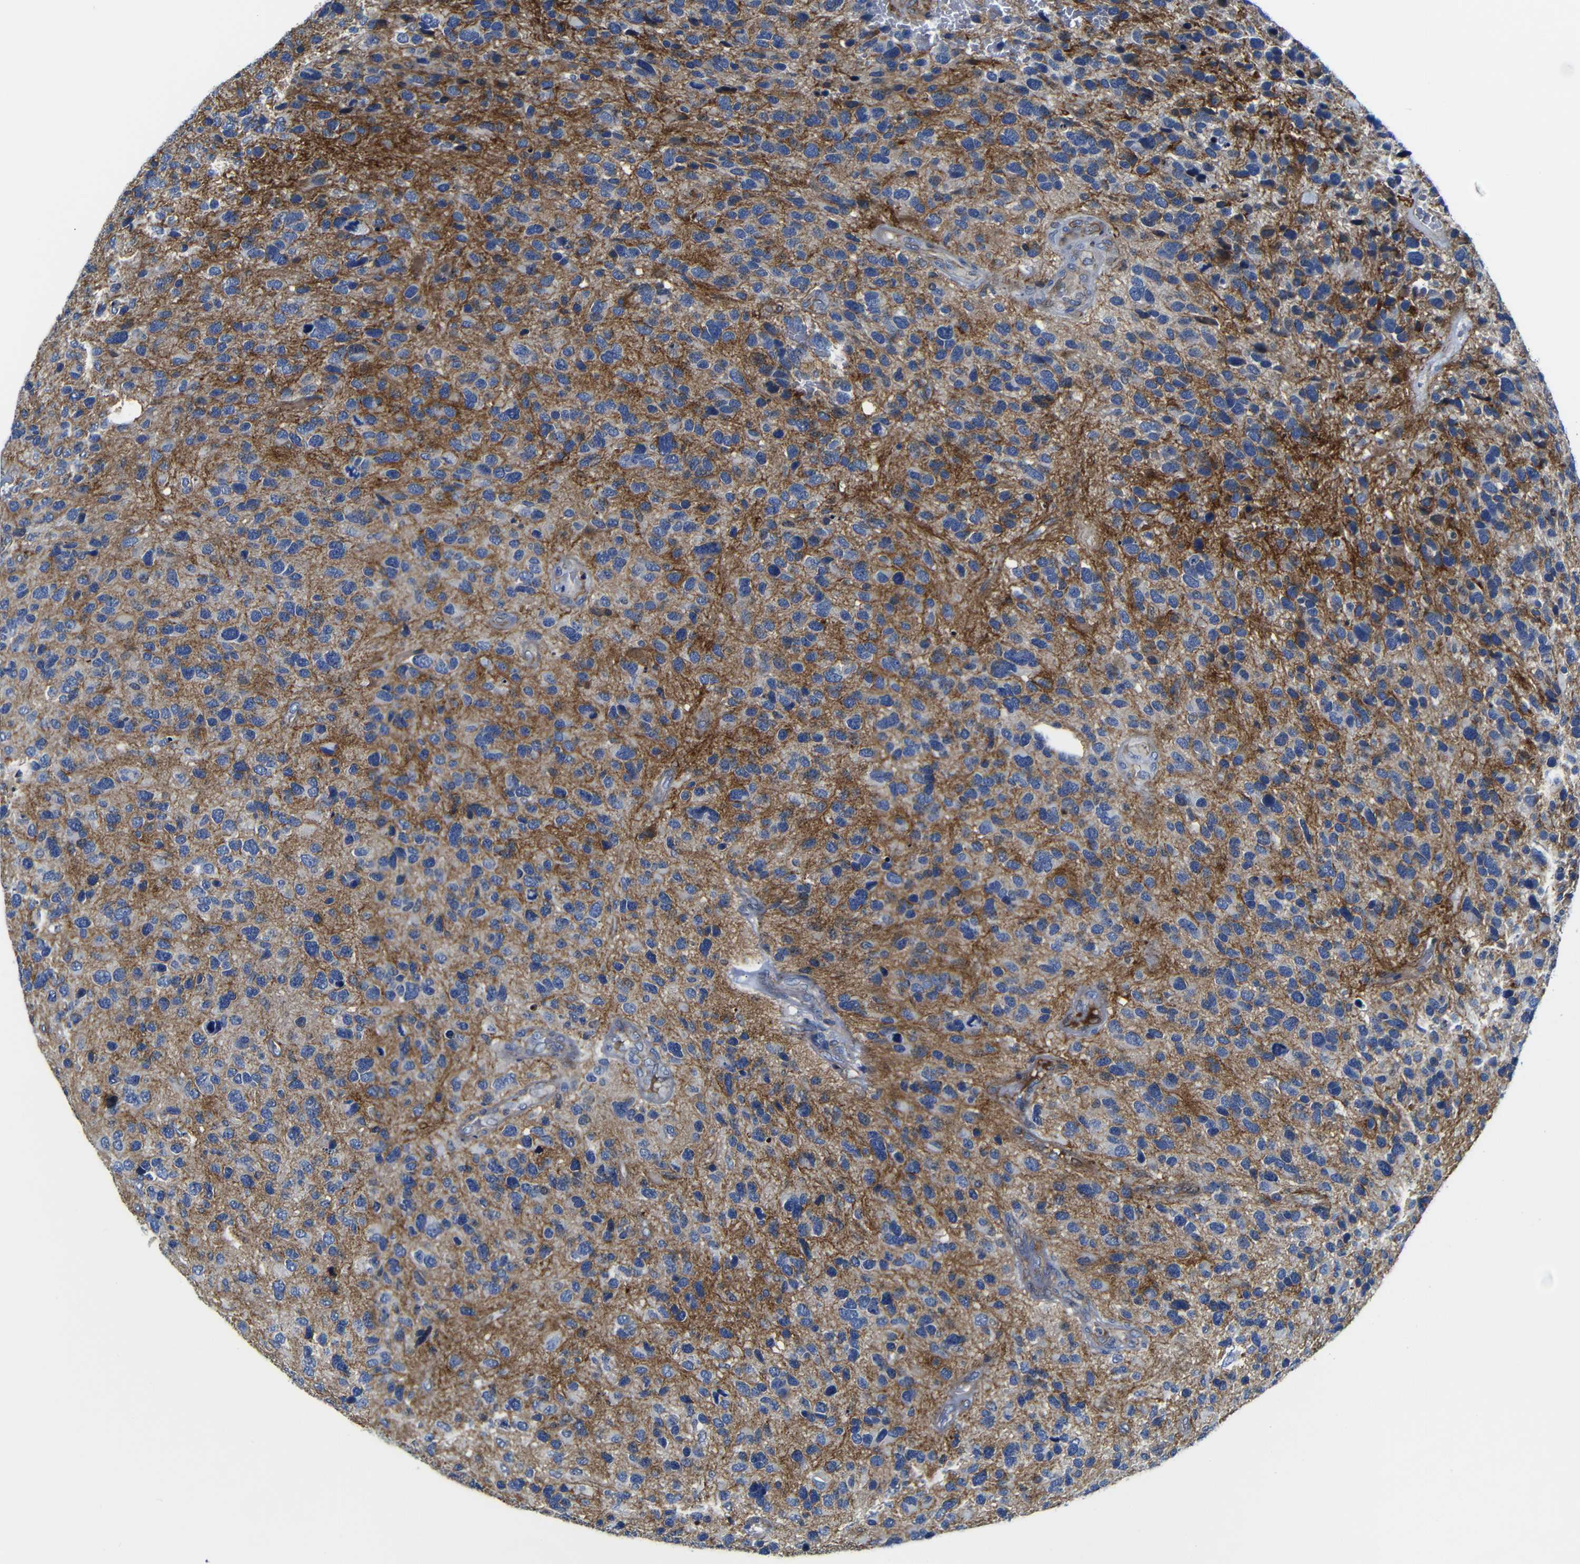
{"staining": {"intensity": "moderate", "quantity": "25%-75%", "location": "cytoplasmic/membranous"}, "tissue": "glioma", "cell_type": "Tumor cells", "image_type": "cancer", "snomed": [{"axis": "morphology", "description": "Glioma, malignant, High grade"}, {"axis": "topography", "description": "Brain"}], "caption": "Immunohistochemical staining of glioma exhibits moderate cytoplasmic/membranous protein positivity in approximately 25%-75% of tumor cells.", "gene": "AFDN", "patient": {"sex": "female", "age": 58}}